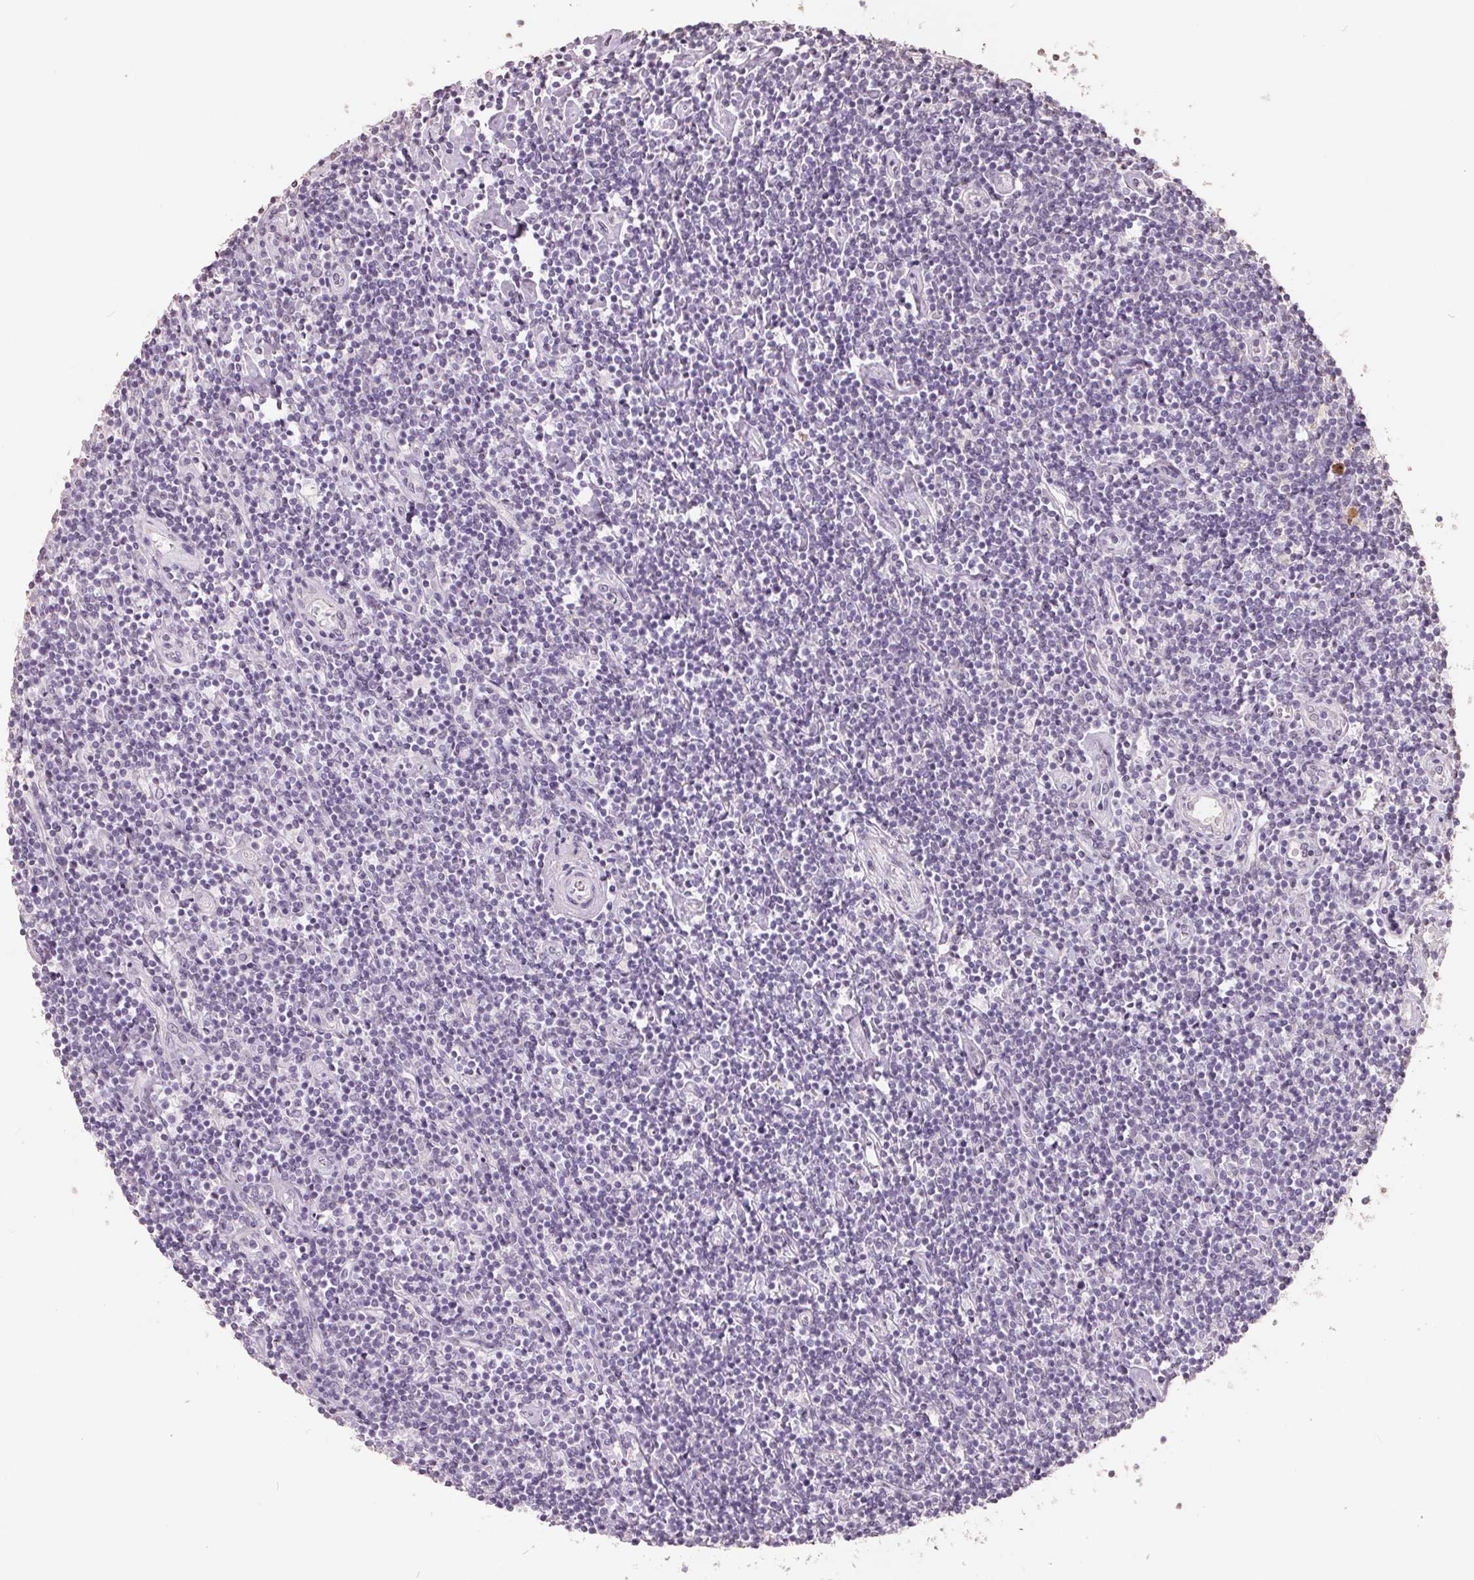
{"staining": {"intensity": "negative", "quantity": "none", "location": "none"}, "tissue": "lymphoma", "cell_type": "Tumor cells", "image_type": "cancer", "snomed": [{"axis": "morphology", "description": "Hodgkin's disease, NOS"}, {"axis": "topography", "description": "Lymph node"}], "caption": "Human Hodgkin's disease stained for a protein using IHC reveals no staining in tumor cells.", "gene": "FTCD", "patient": {"sex": "male", "age": 40}}